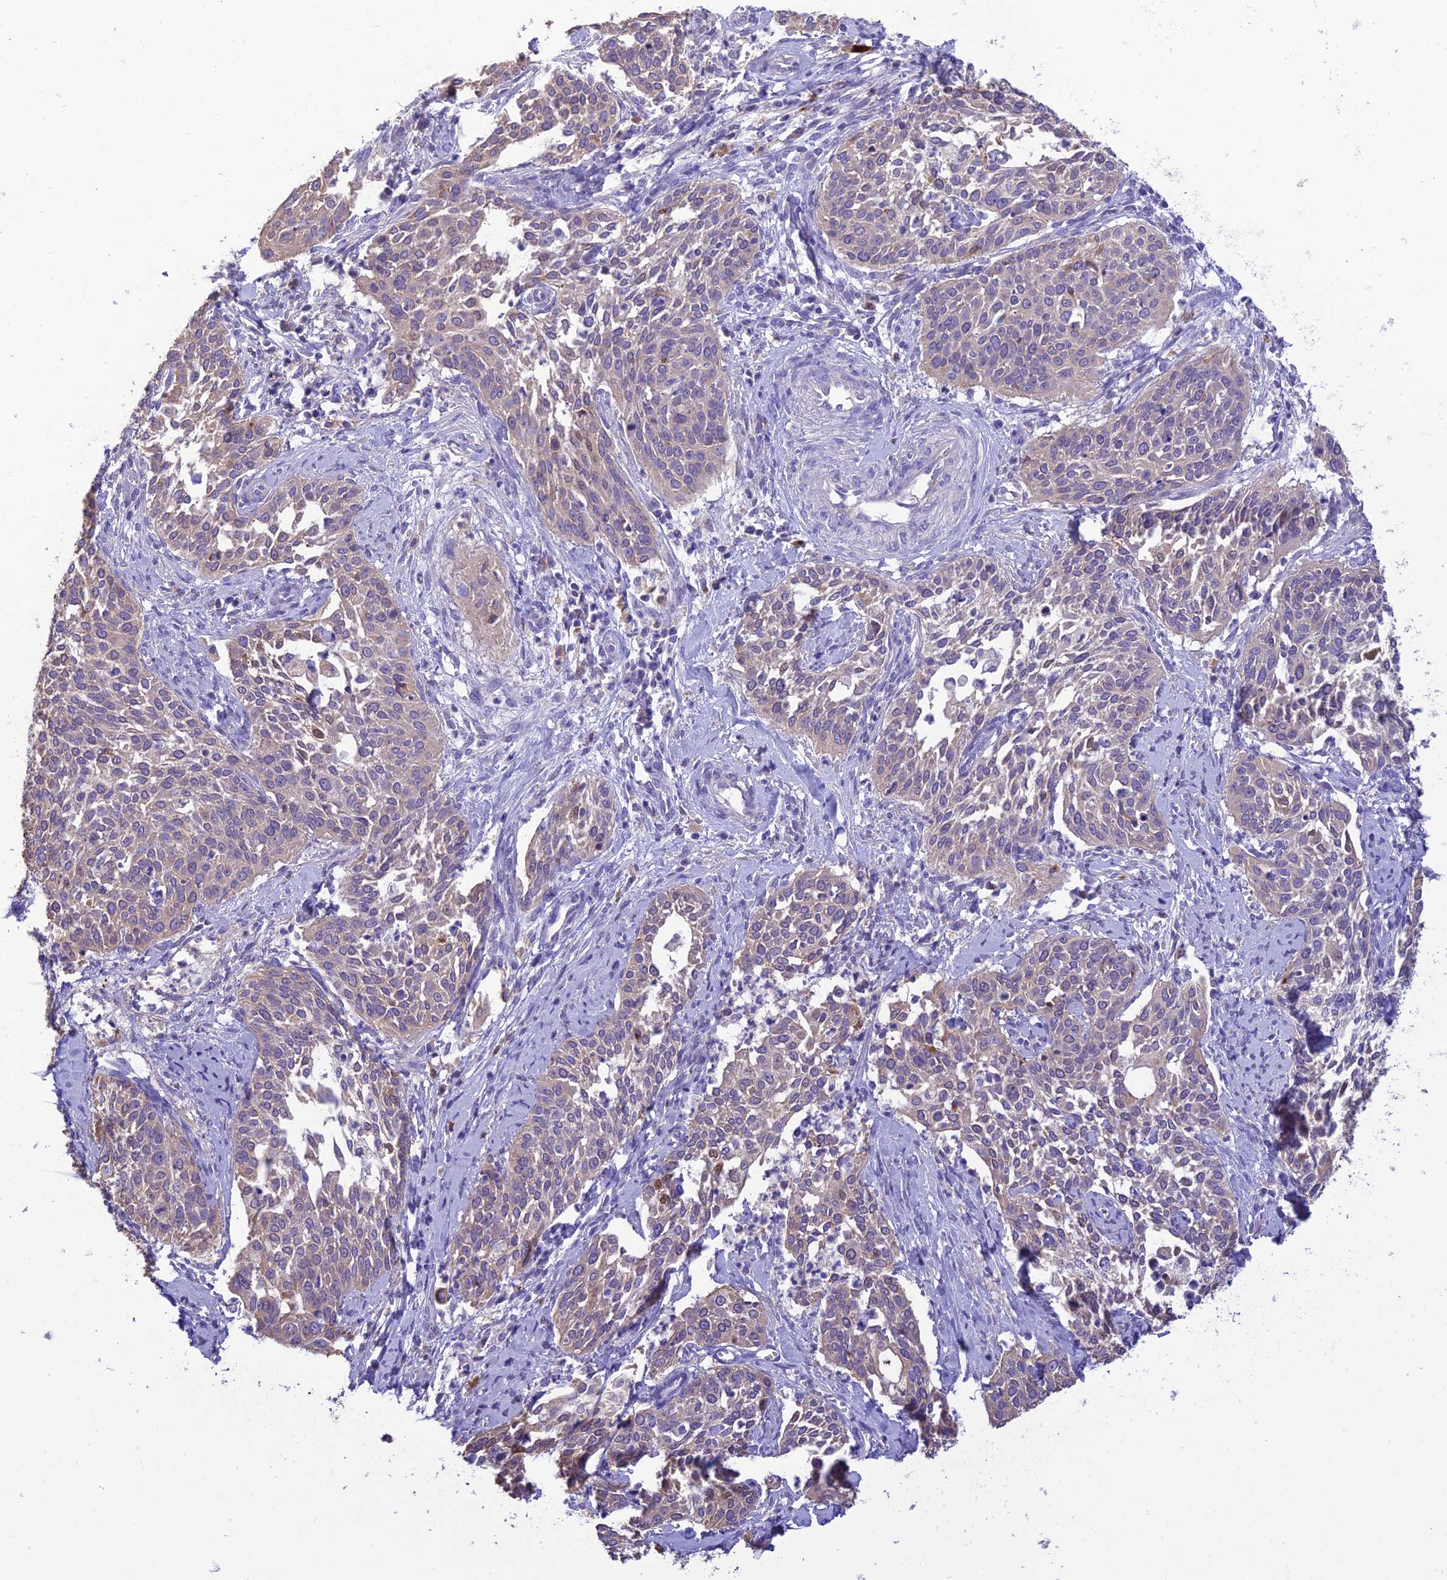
{"staining": {"intensity": "weak", "quantity": "25%-75%", "location": "cytoplasmic/membranous"}, "tissue": "cervical cancer", "cell_type": "Tumor cells", "image_type": "cancer", "snomed": [{"axis": "morphology", "description": "Squamous cell carcinoma, NOS"}, {"axis": "topography", "description": "Cervix"}], "caption": "Immunohistochemical staining of squamous cell carcinoma (cervical) displays weak cytoplasmic/membranous protein staining in about 25%-75% of tumor cells.", "gene": "SFT2D2", "patient": {"sex": "female", "age": 44}}